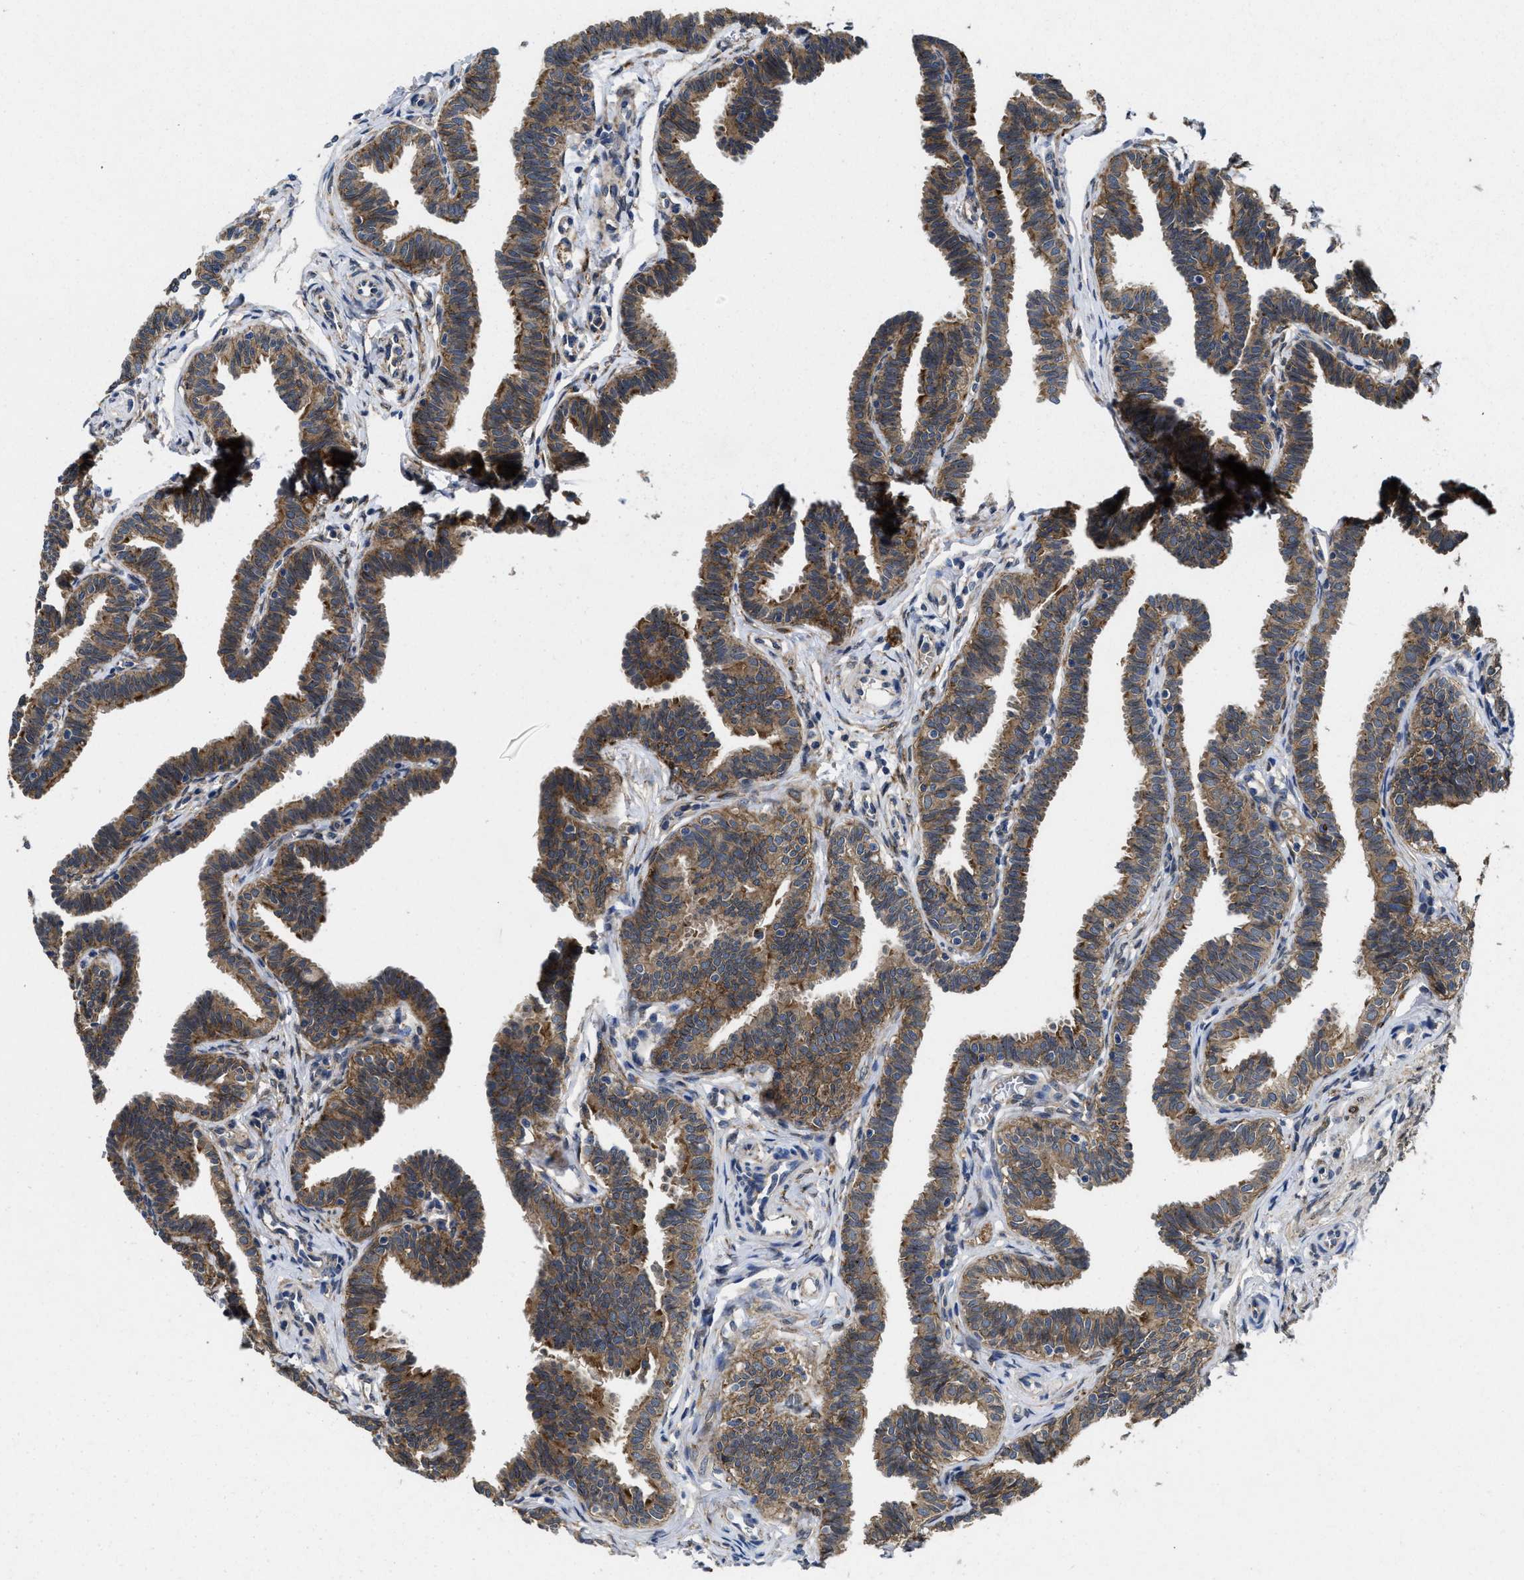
{"staining": {"intensity": "strong", "quantity": ">75%", "location": "cytoplasmic/membranous"}, "tissue": "fallopian tube", "cell_type": "Glandular cells", "image_type": "normal", "snomed": [{"axis": "morphology", "description": "Normal tissue, NOS"}, {"axis": "topography", "description": "Fallopian tube"}, {"axis": "topography", "description": "Ovary"}], "caption": "Normal fallopian tube exhibits strong cytoplasmic/membranous expression in about >75% of glandular cells, visualized by immunohistochemistry.", "gene": "PKD2", "patient": {"sex": "female", "age": 23}}